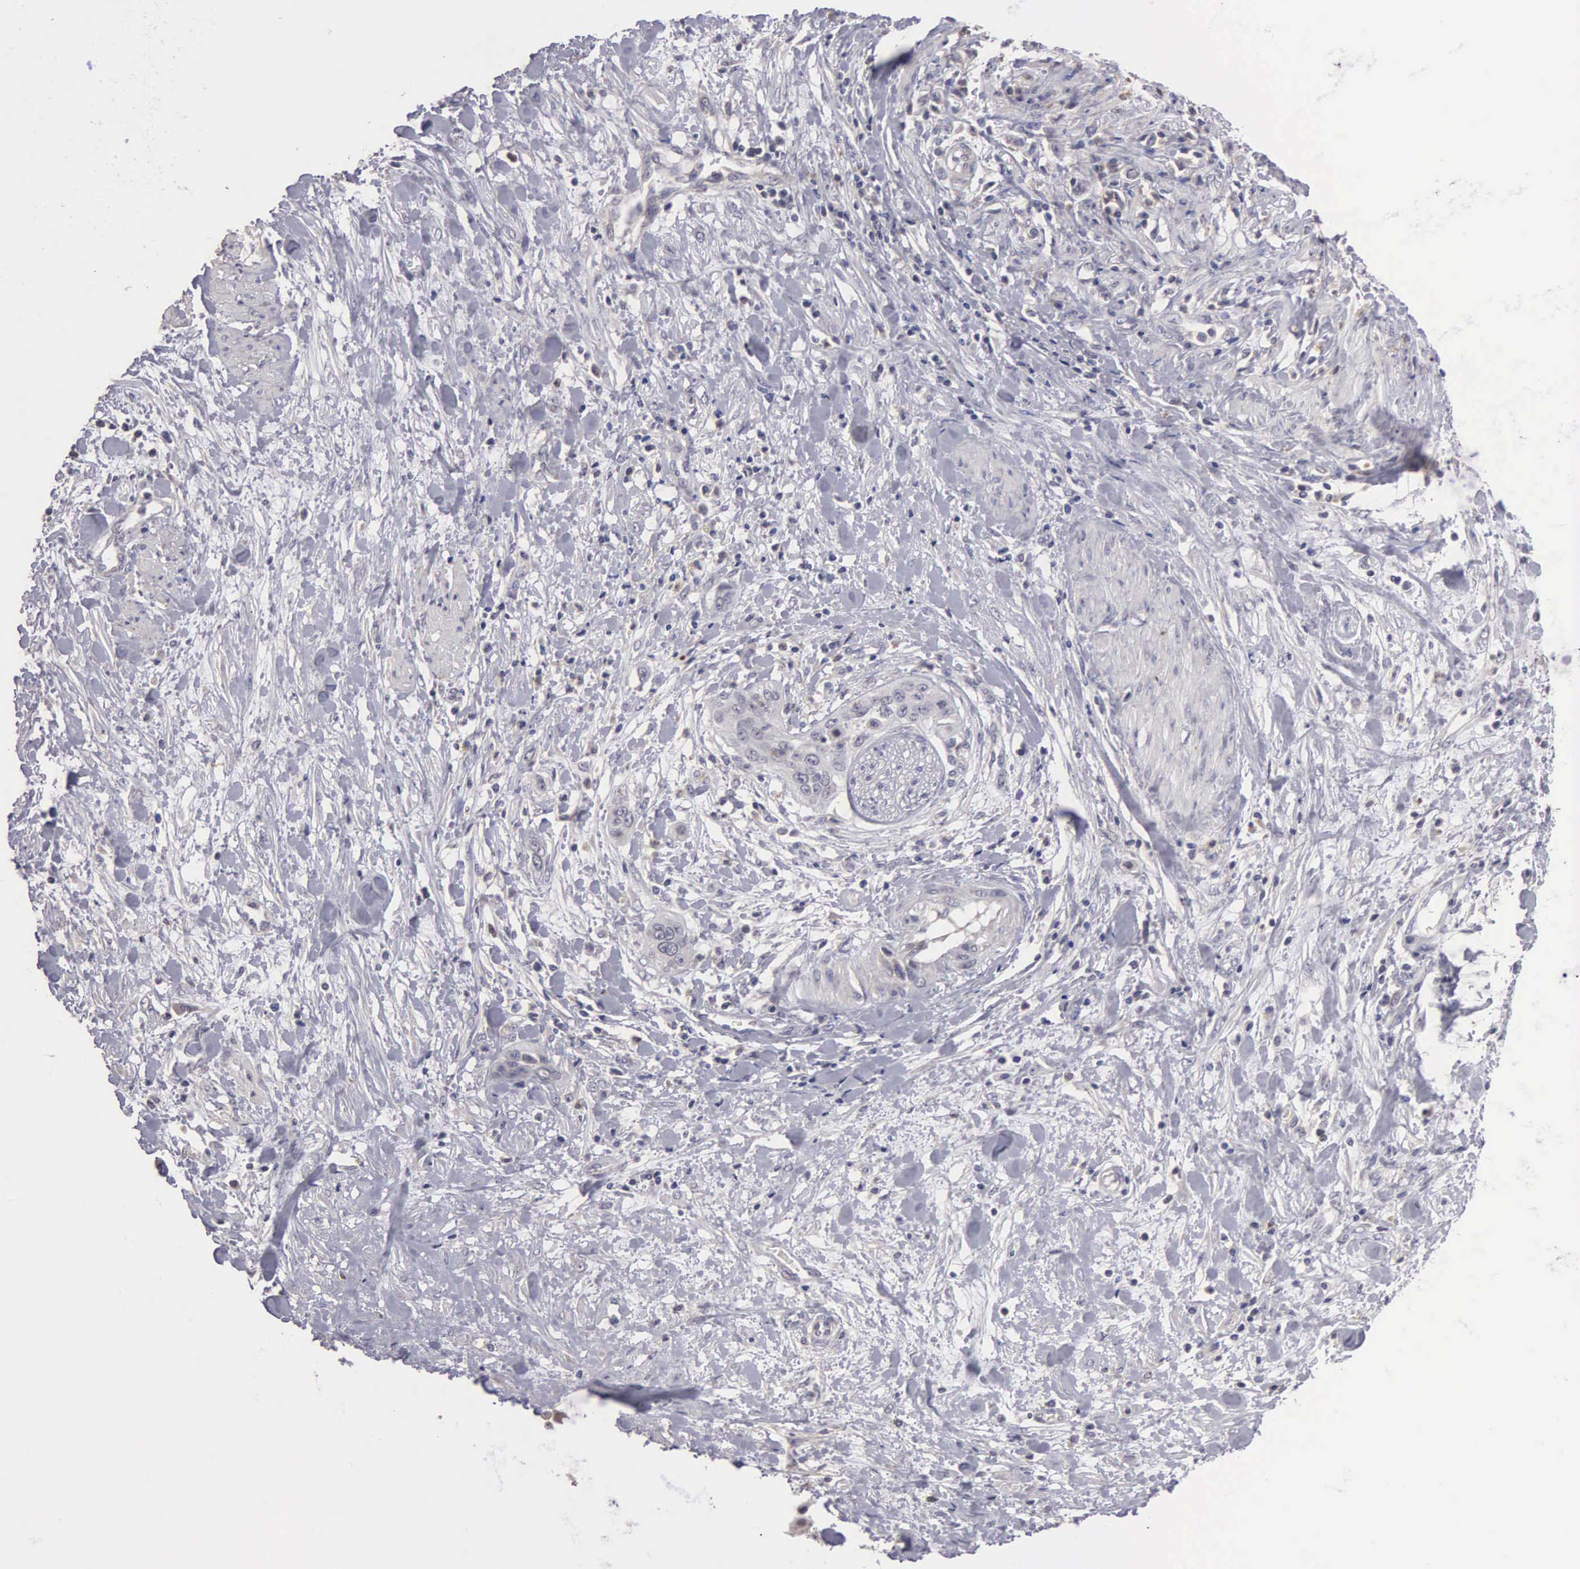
{"staining": {"intensity": "negative", "quantity": "none", "location": "none"}, "tissue": "cervical cancer", "cell_type": "Tumor cells", "image_type": "cancer", "snomed": [{"axis": "morphology", "description": "Squamous cell carcinoma, NOS"}, {"axis": "topography", "description": "Cervix"}], "caption": "High power microscopy photomicrograph of an immunohistochemistry (IHC) histopathology image of cervical cancer (squamous cell carcinoma), revealing no significant positivity in tumor cells. (DAB IHC with hematoxylin counter stain).", "gene": "BRD1", "patient": {"sex": "female", "age": 41}}